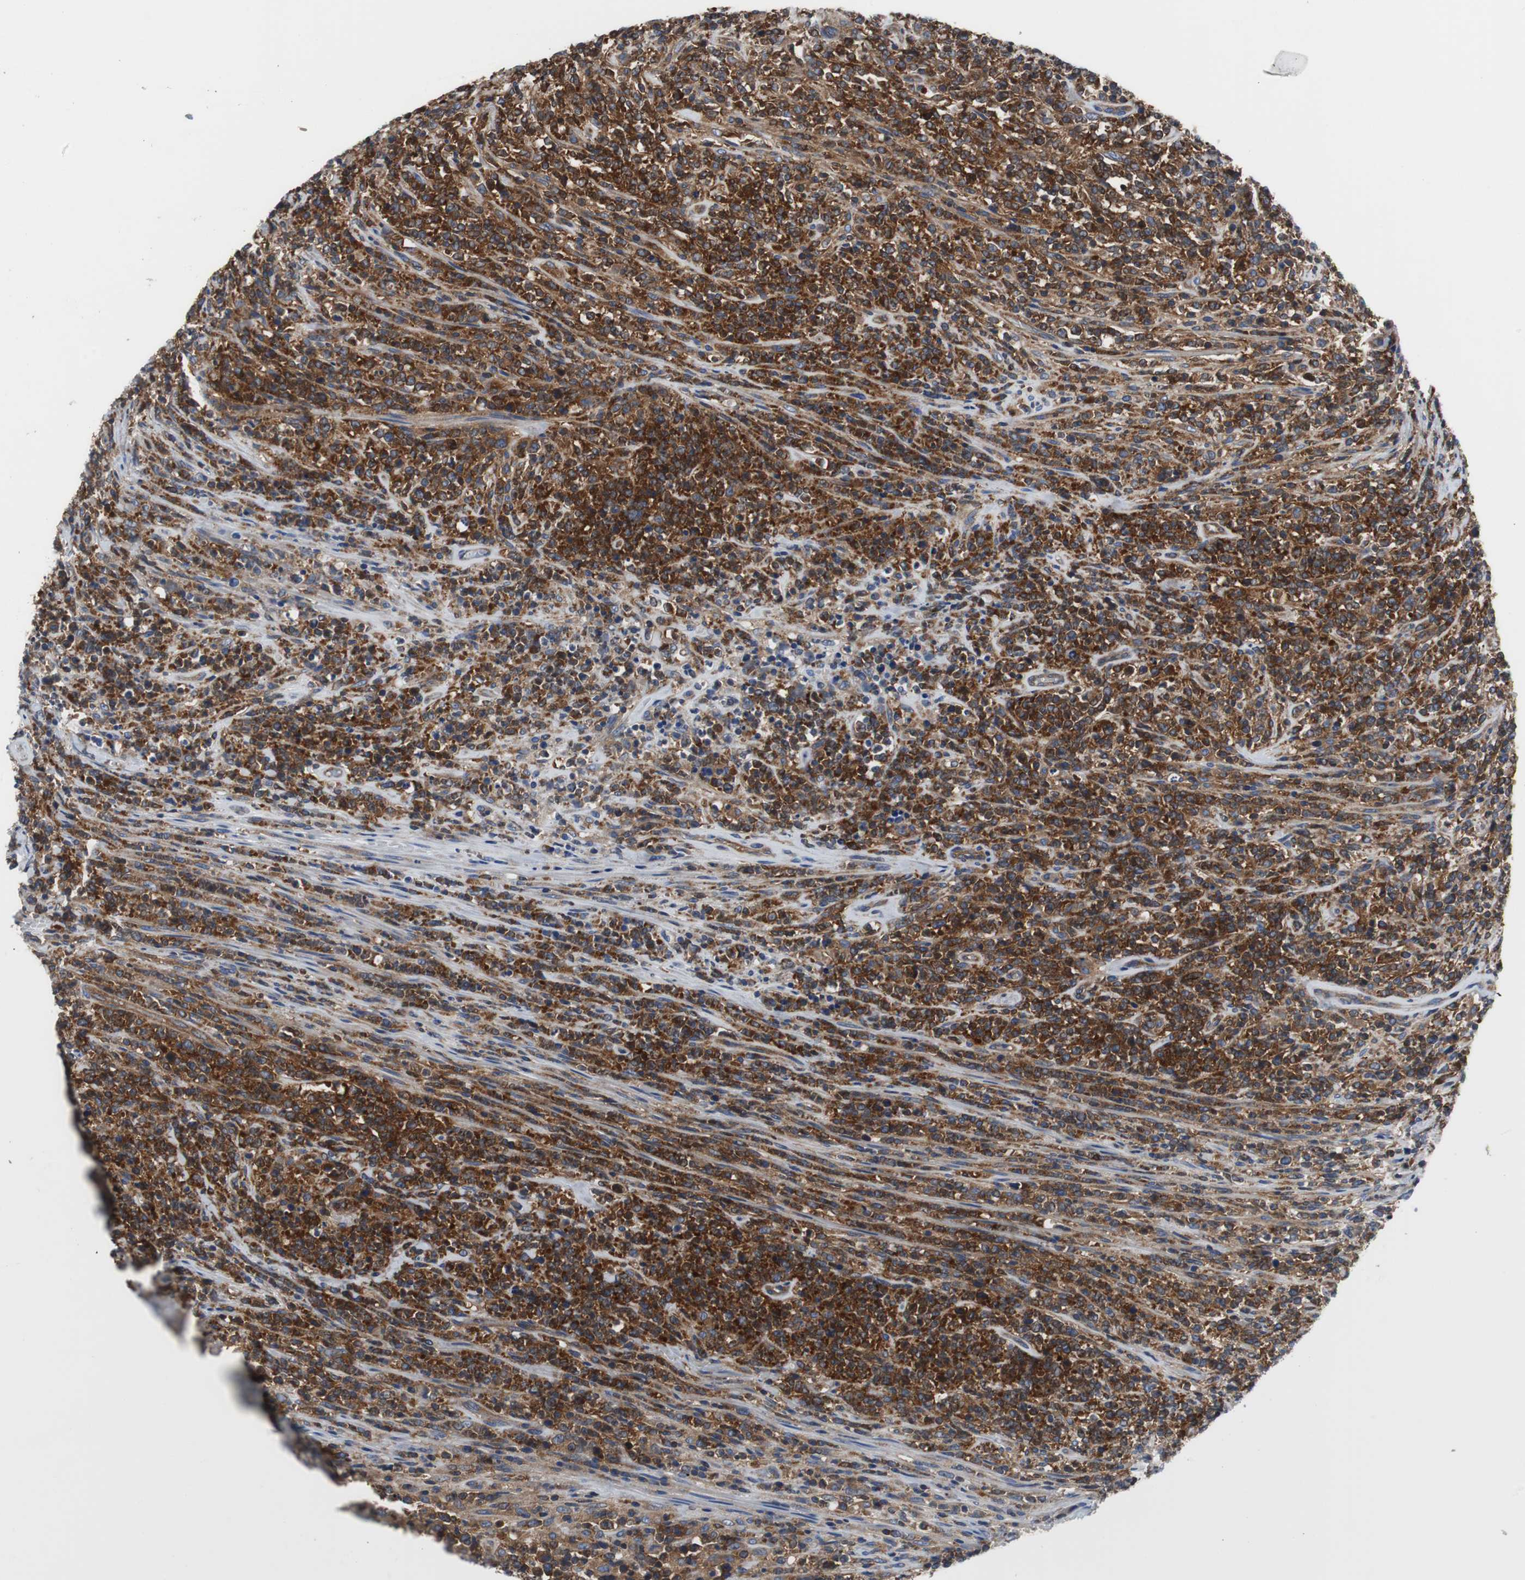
{"staining": {"intensity": "strong", "quantity": ">75%", "location": "cytoplasmic/membranous"}, "tissue": "lymphoma", "cell_type": "Tumor cells", "image_type": "cancer", "snomed": [{"axis": "morphology", "description": "Malignant lymphoma, non-Hodgkin's type, High grade"}, {"axis": "topography", "description": "Soft tissue"}], "caption": "Protein expression analysis of human lymphoma reveals strong cytoplasmic/membranous positivity in about >75% of tumor cells. Immunohistochemistry stains the protein of interest in brown and the nuclei are stained blue.", "gene": "BRAF", "patient": {"sex": "male", "age": 18}}